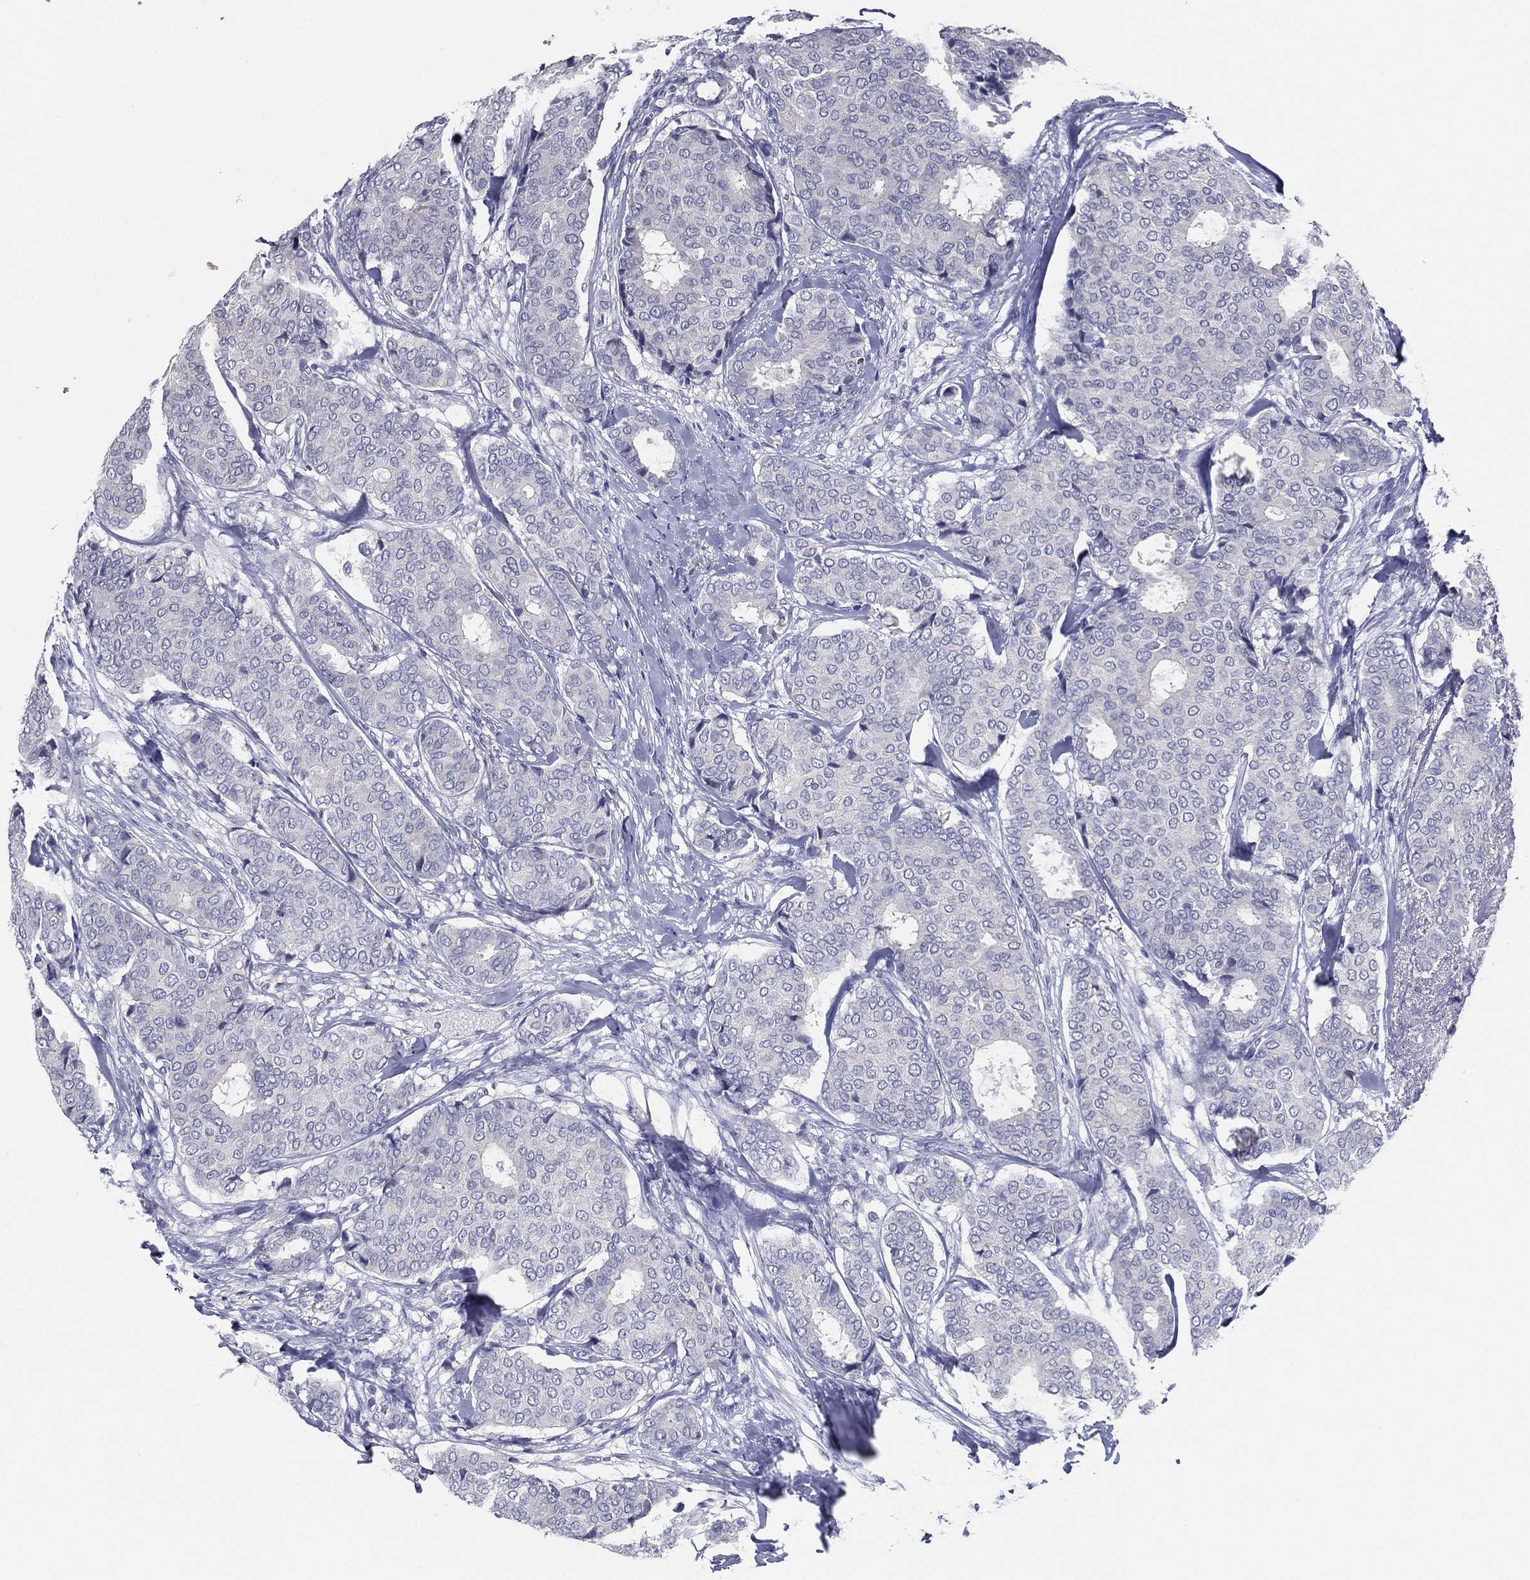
{"staining": {"intensity": "negative", "quantity": "none", "location": "none"}, "tissue": "breast cancer", "cell_type": "Tumor cells", "image_type": "cancer", "snomed": [{"axis": "morphology", "description": "Duct carcinoma"}, {"axis": "topography", "description": "Breast"}], "caption": "An image of human infiltrating ductal carcinoma (breast) is negative for staining in tumor cells.", "gene": "SLC13A4", "patient": {"sex": "female", "age": 75}}